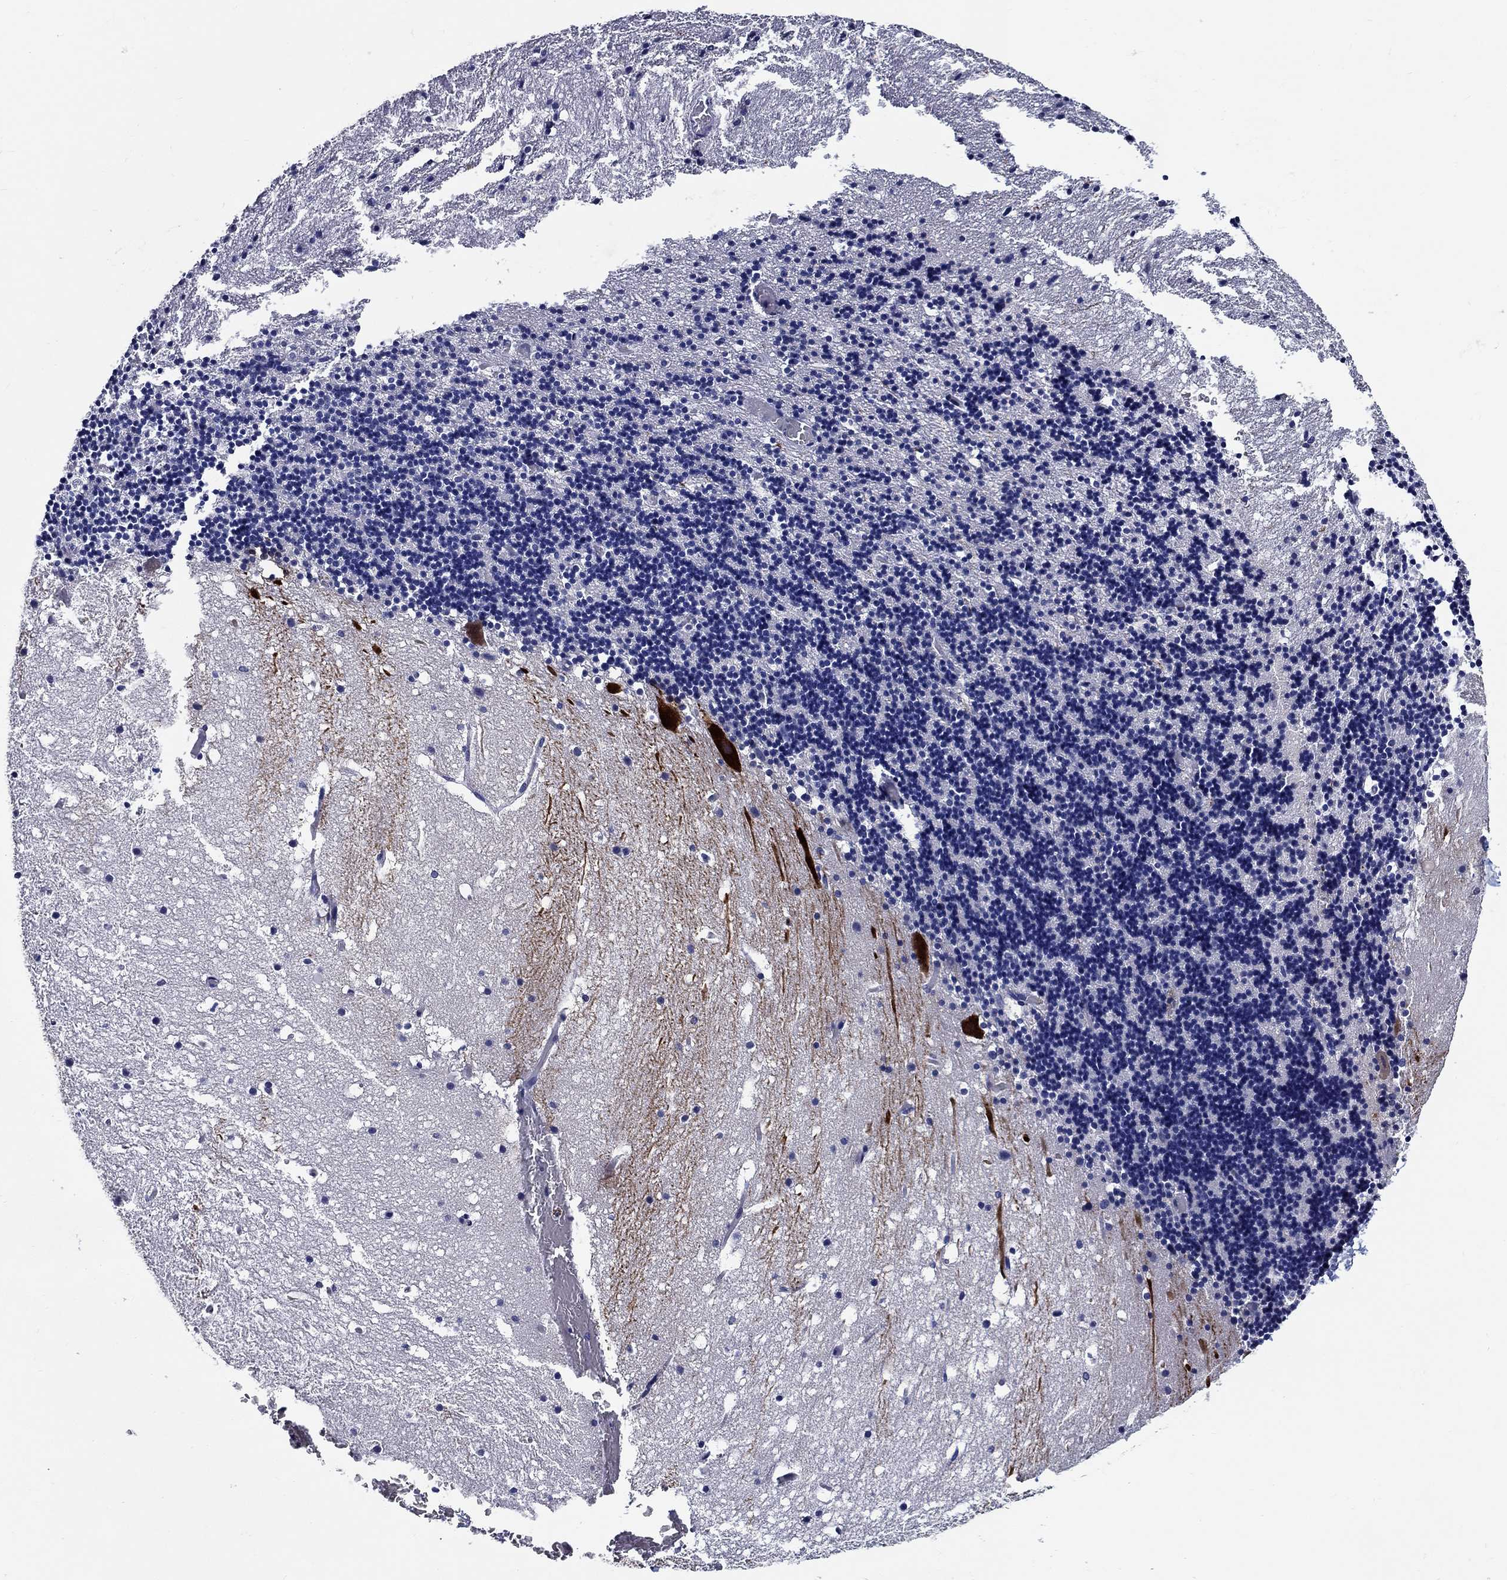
{"staining": {"intensity": "negative", "quantity": "none", "location": "none"}, "tissue": "cerebellum", "cell_type": "Cells in granular layer", "image_type": "normal", "snomed": [{"axis": "morphology", "description": "Normal tissue, NOS"}, {"axis": "topography", "description": "Cerebellum"}], "caption": "The photomicrograph exhibits no significant positivity in cells in granular layer of cerebellum.", "gene": "PDE1B", "patient": {"sex": "male", "age": 37}}